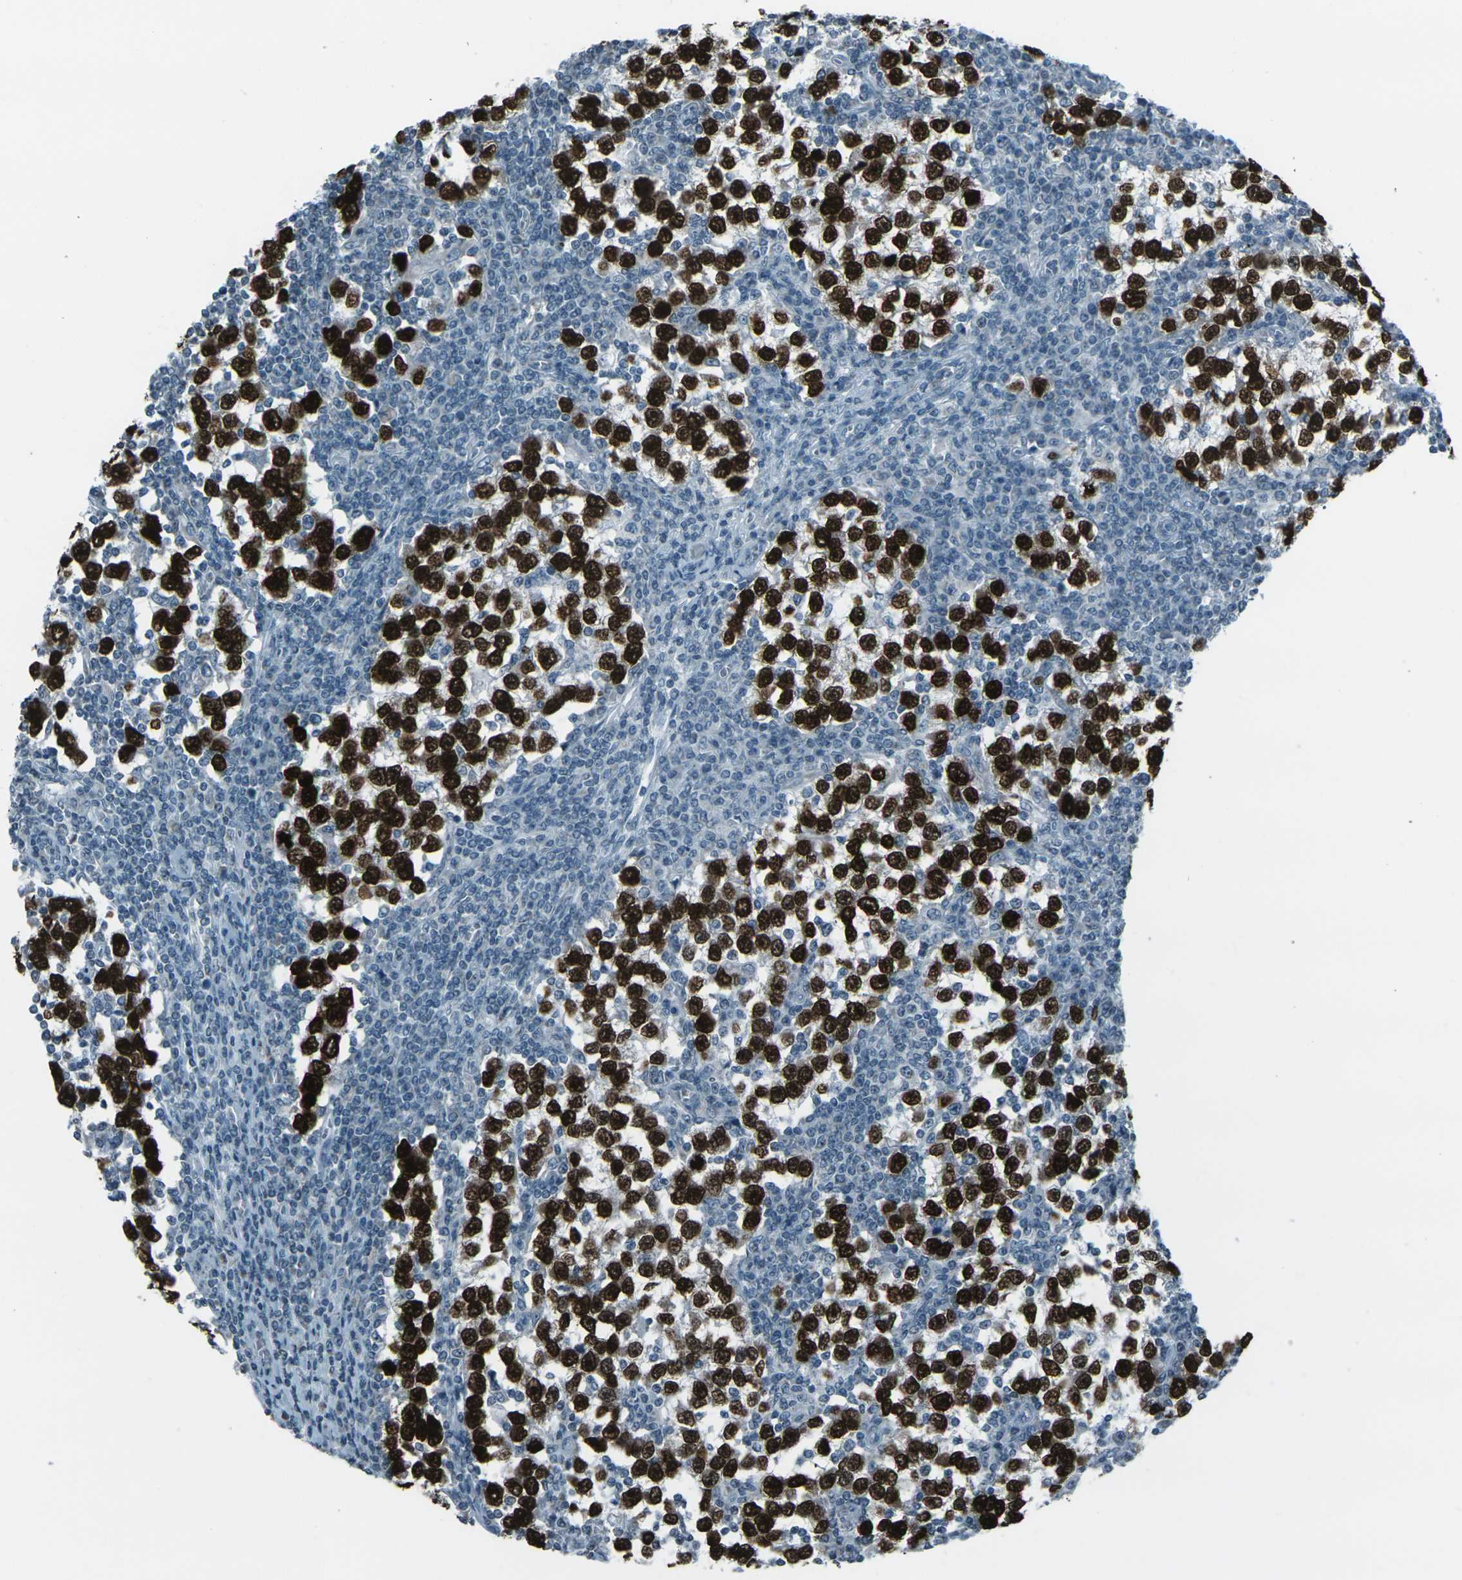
{"staining": {"intensity": "strong", "quantity": ">75%", "location": "nuclear"}, "tissue": "testis cancer", "cell_type": "Tumor cells", "image_type": "cancer", "snomed": [{"axis": "morphology", "description": "Seminoma, NOS"}, {"axis": "topography", "description": "Testis"}], "caption": "Human testis cancer stained for a protein (brown) reveals strong nuclear positive expression in approximately >75% of tumor cells.", "gene": "H2BC1", "patient": {"sex": "male", "age": 65}}